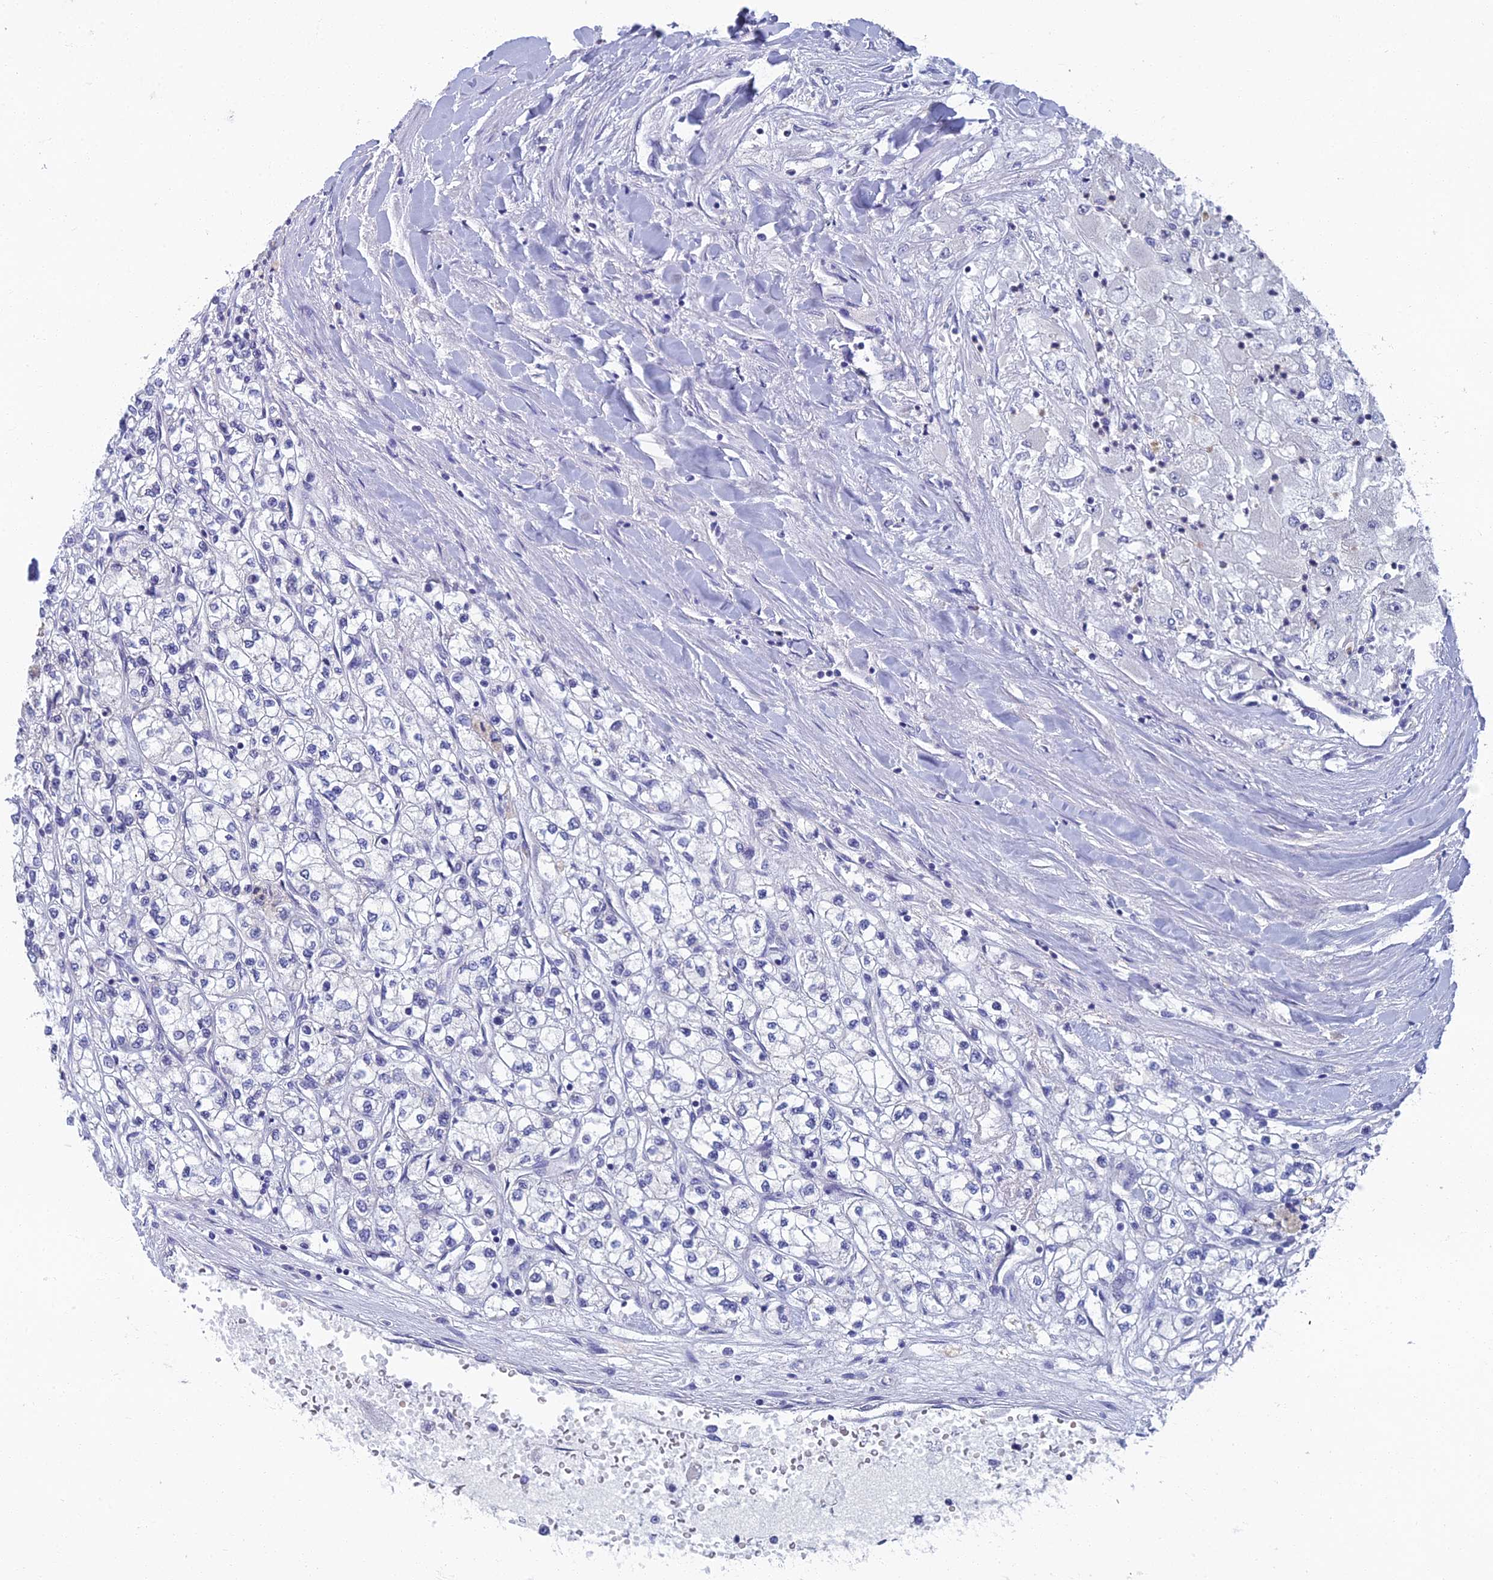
{"staining": {"intensity": "negative", "quantity": "none", "location": "none"}, "tissue": "renal cancer", "cell_type": "Tumor cells", "image_type": "cancer", "snomed": [{"axis": "morphology", "description": "Adenocarcinoma, NOS"}, {"axis": "topography", "description": "Kidney"}], "caption": "The micrograph exhibits no staining of tumor cells in renal cancer (adenocarcinoma).", "gene": "SPIN4", "patient": {"sex": "male", "age": 80}}